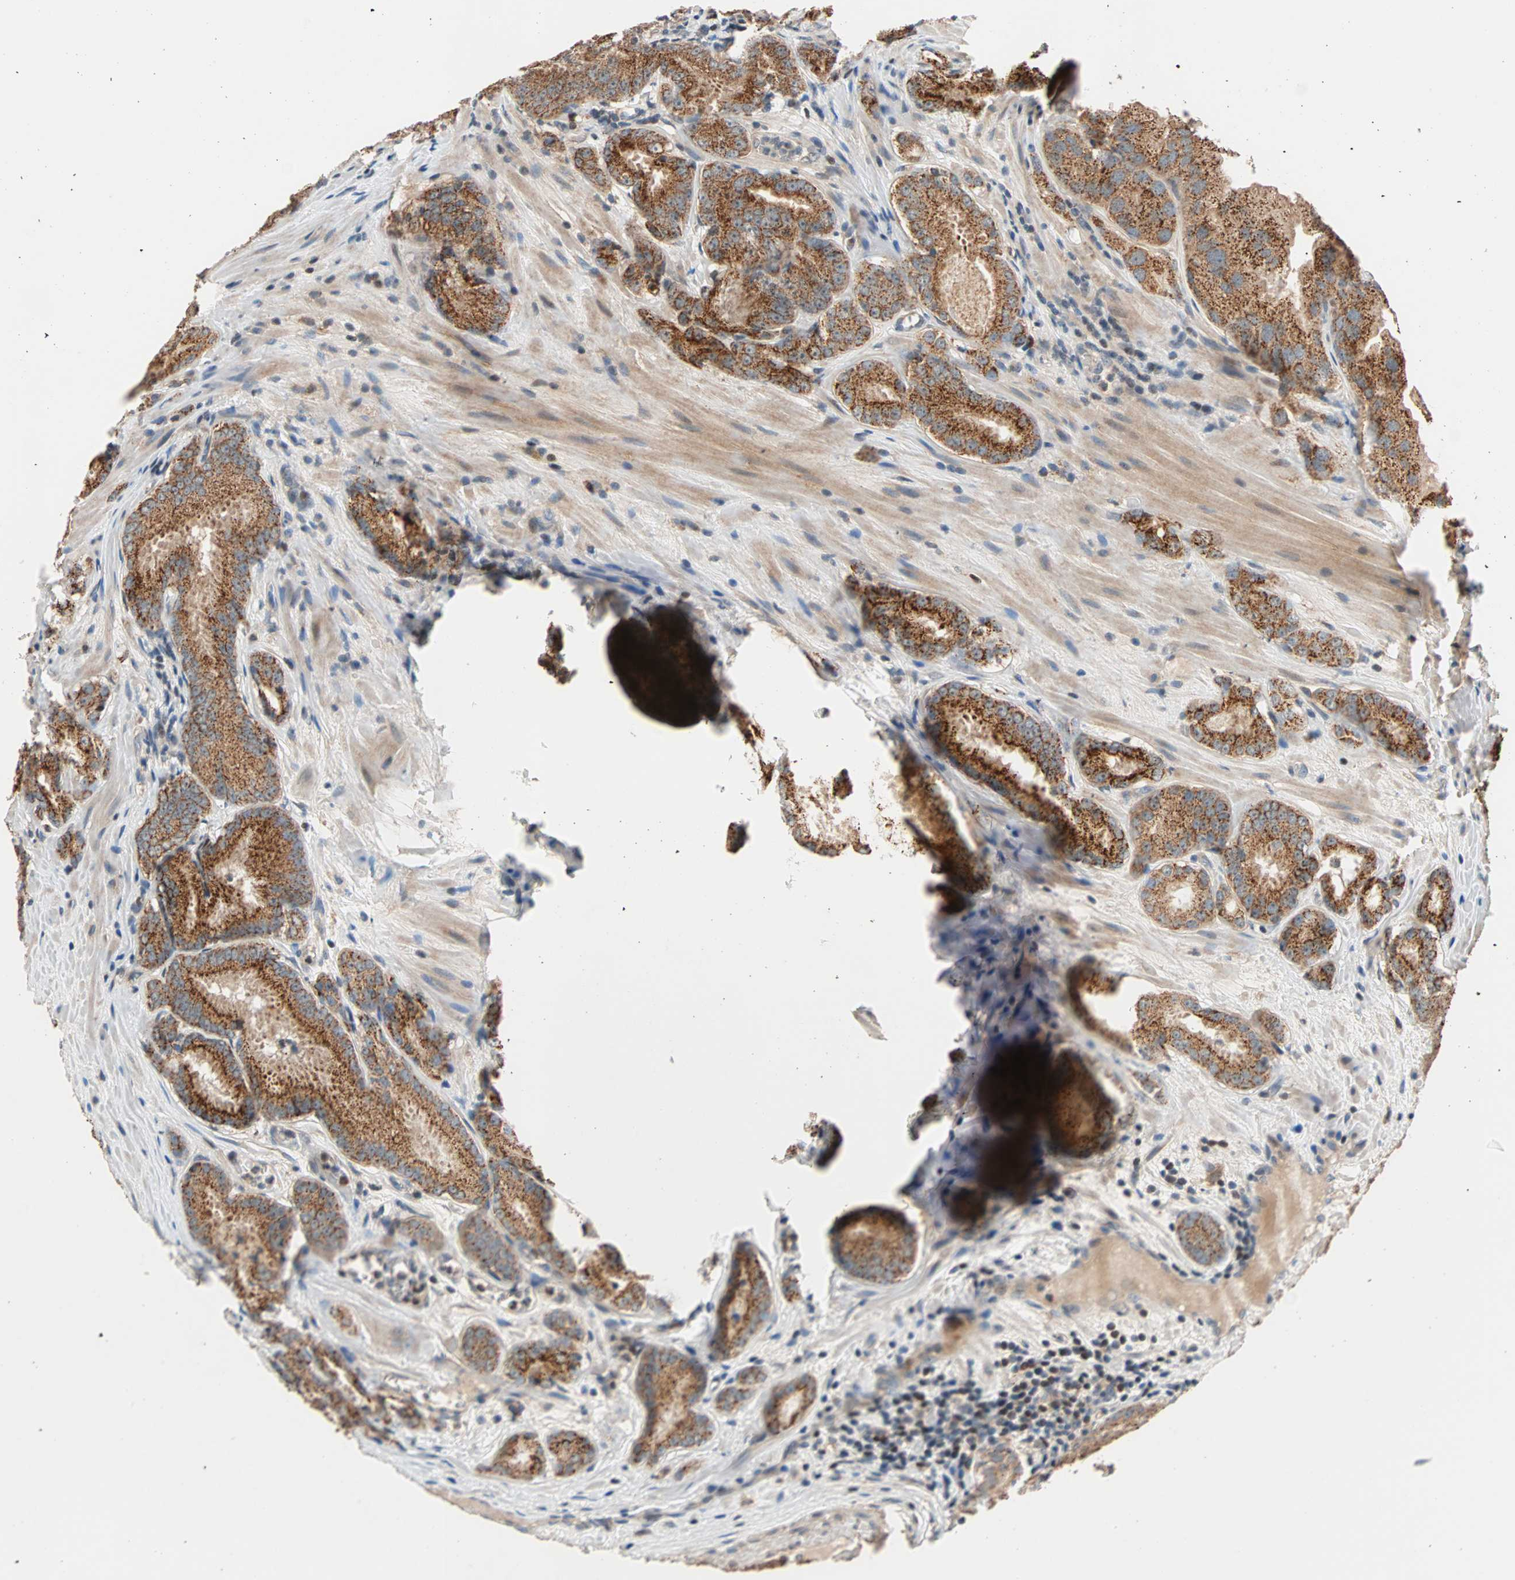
{"staining": {"intensity": "strong", "quantity": ">75%", "location": "cytoplasmic/membranous"}, "tissue": "prostate cancer", "cell_type": "Tumor cells", "image_type": "cancer", "snomed": [{"axis": "morphology", "description": "Adenocarcinoma, High grade"}, {"axis": "topography", "description": "Prostate"}], "caption": "Prostate cancer (adenocarcinoma (high-grade)) was stained to show a protein in brown. There is high levels of strong cytoplasmic/membranous expression in about >75% of tumor cells.", "gene": "HECW1", "patient": {"sex": "male", "age": 64}}